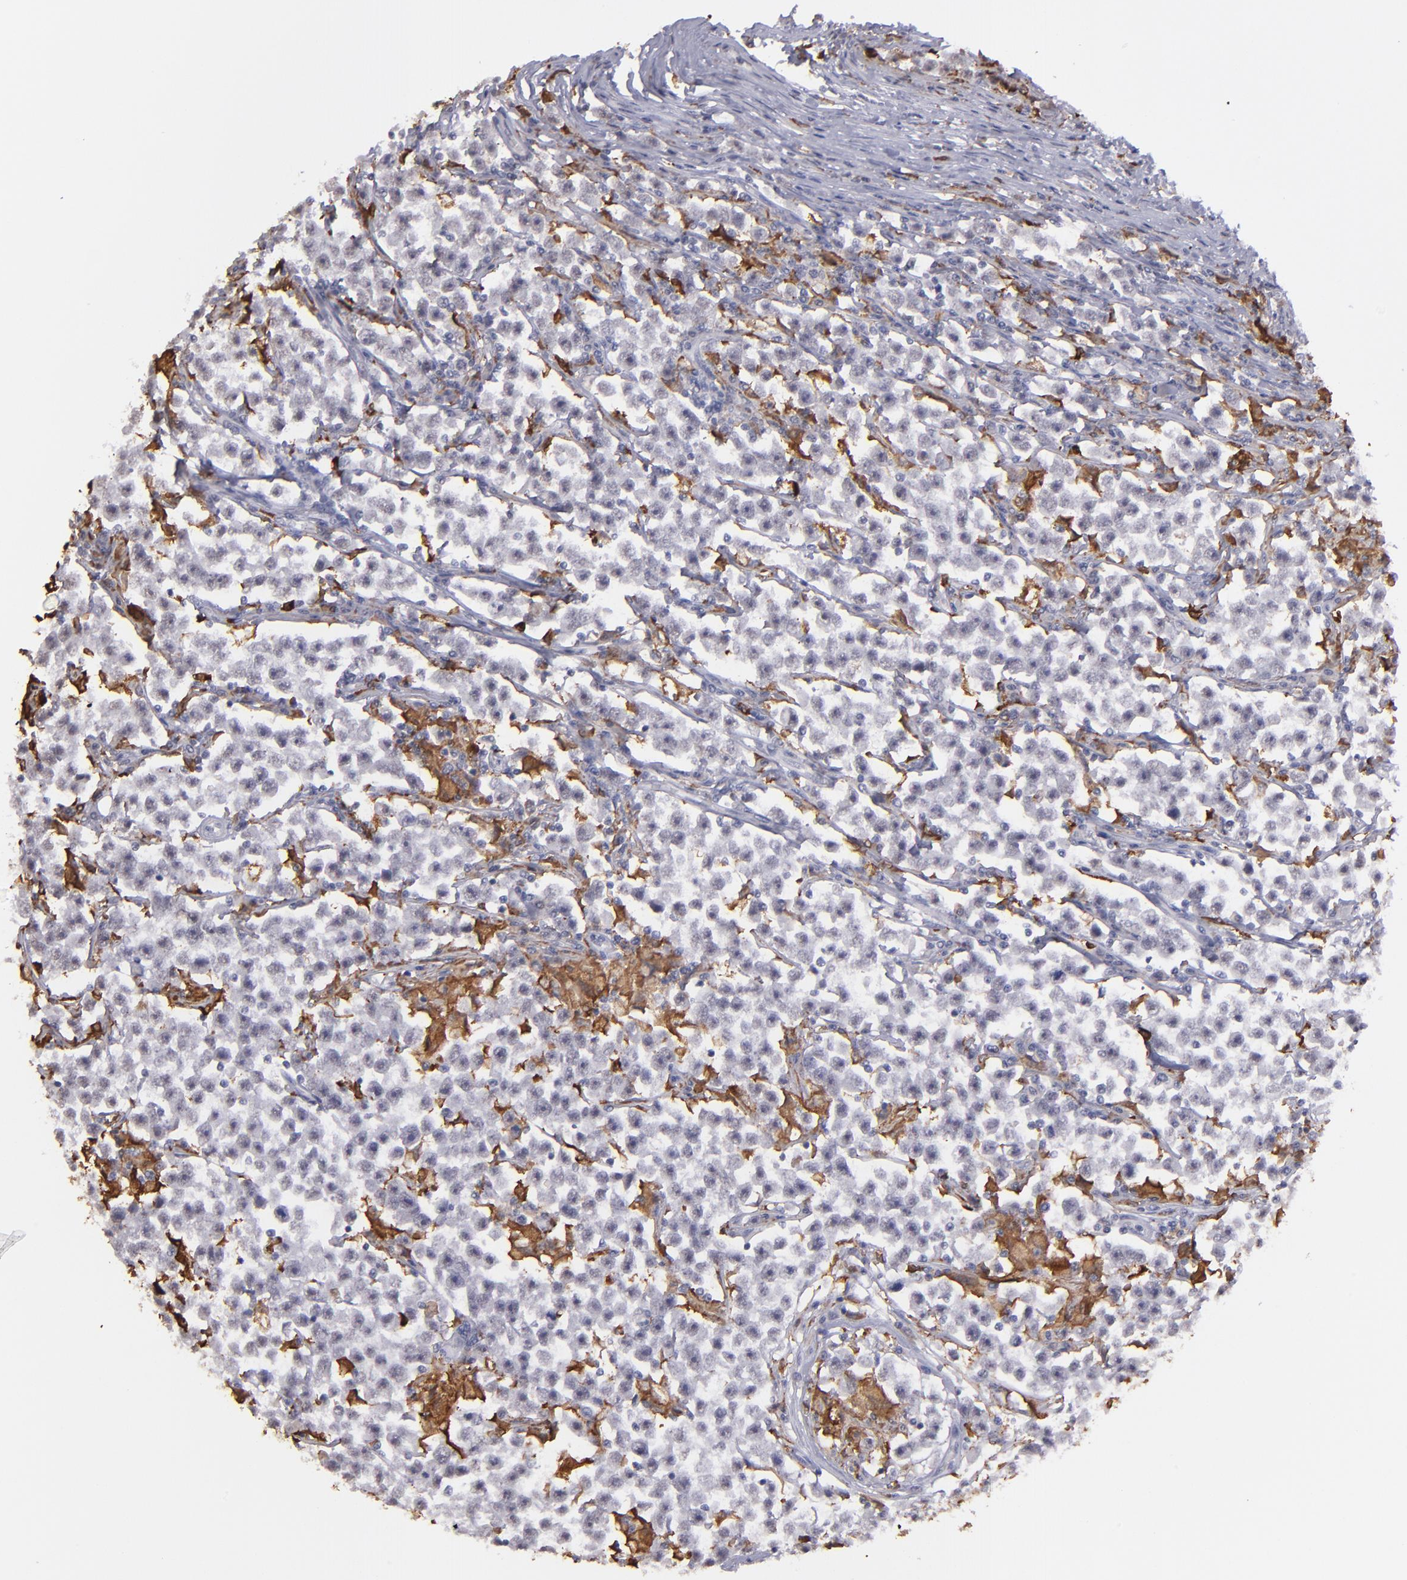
{"staining": {"intensity": "negative", "quantity": "none", "location": "none"}, "tissue": "testis cancer", "cell_type": "Tumor cells", "image_type": "cancer", "snomed": [{"axis": "morphology", "description": "Seminoma, NOS"}, {"axis": "topography", "description": "Testis"}], "caption": "Immunohistochemistry (IHC) photomicrograph of testis cancer (seminoma) stained for a protein (brown), which exhibits no positivity in tumor cells.", "gene": "NCF2", "patient": {"sex": "male", "age": 33}}